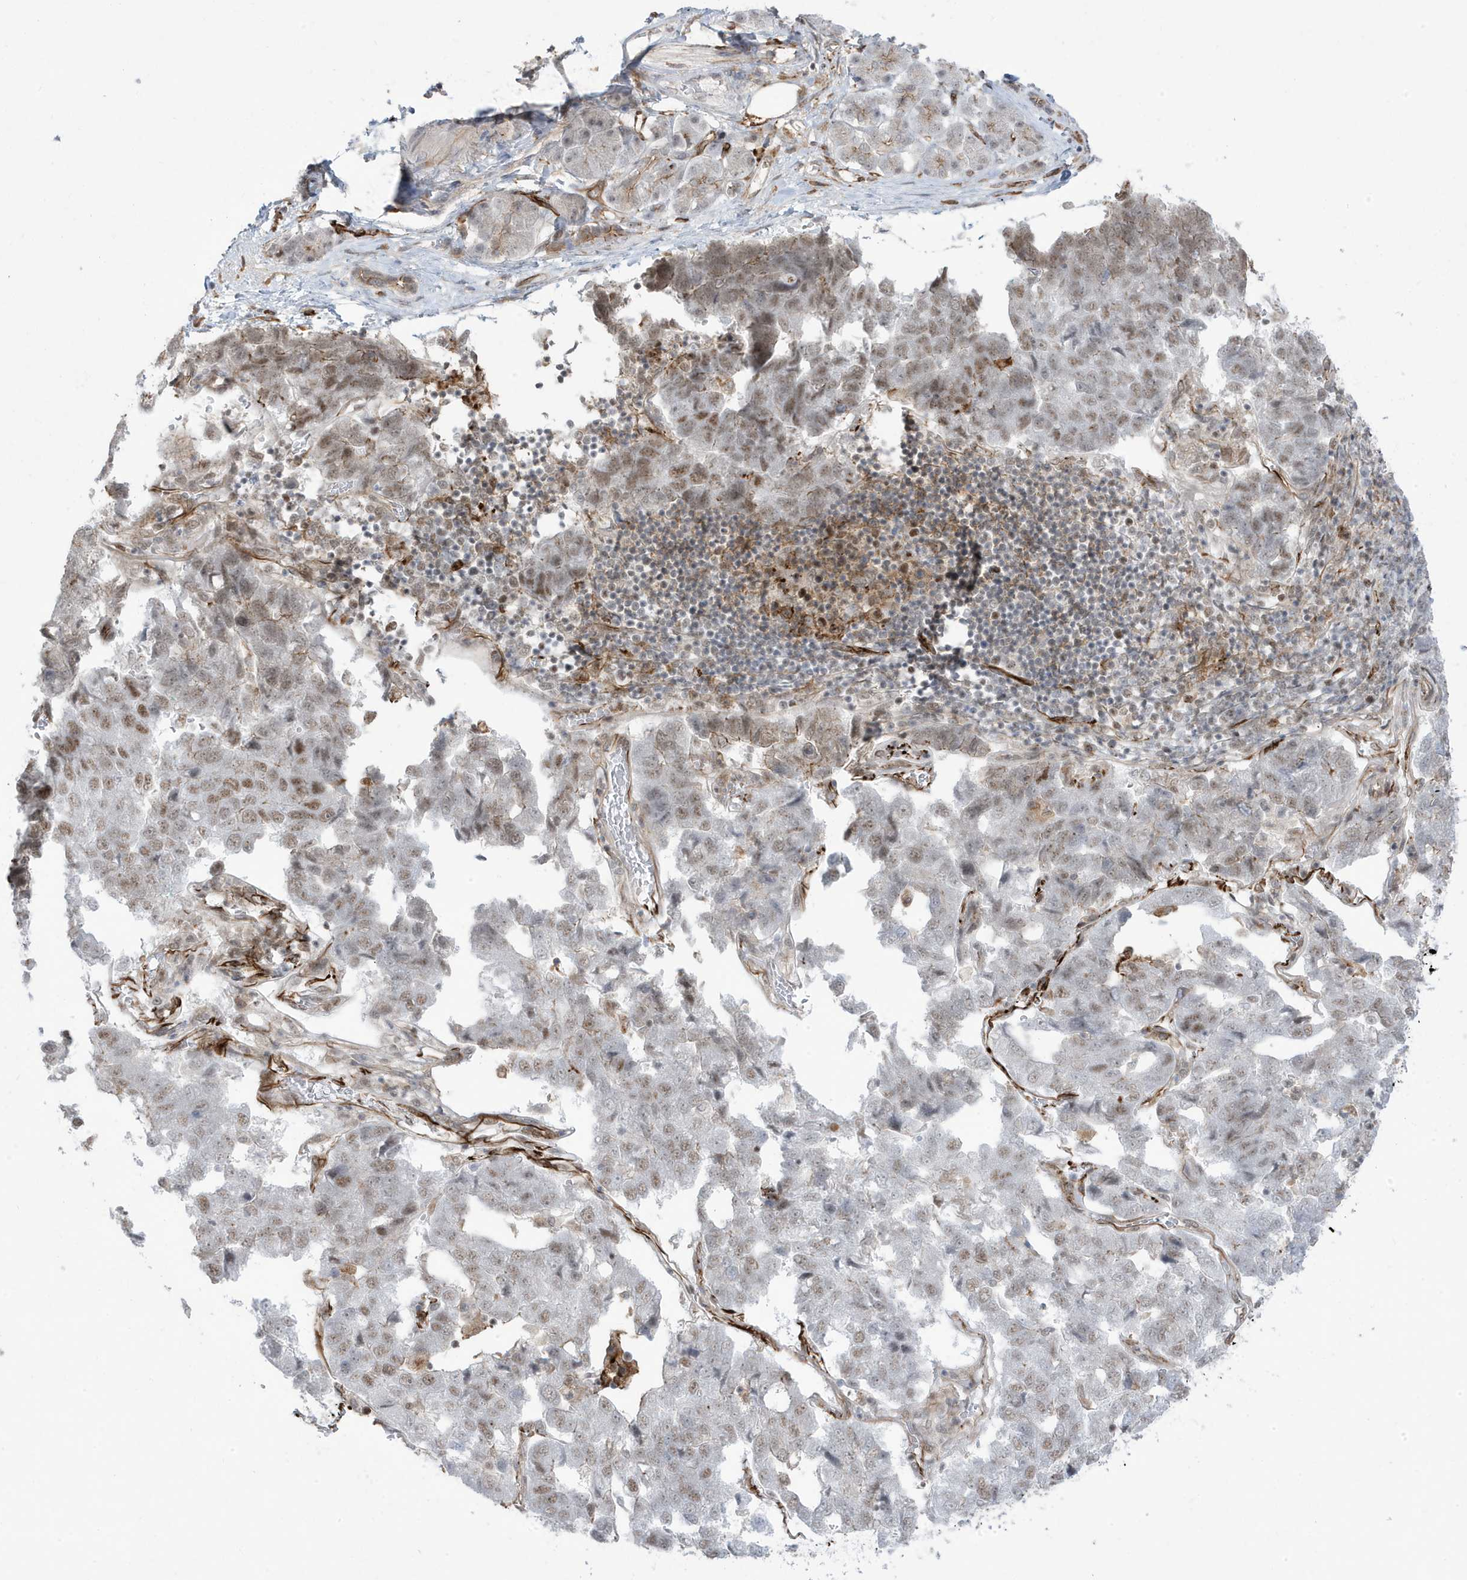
{"staining": {"intensity": "weak", "quantity": ">75%", "location": "nuclear"}, "tissue": "pancreatic cancer", "cell_type": "Tumor cells", "image_type": "cancer", "snomed": [{"axis": "morphology", "description": "Adenocarcinoma, NOS"}, {"axis": "topography", "description": "Pancreas"}], "caption": "Tumor cells exhibit low levels of weak nuclear expression in approximately >75% of cells in human pancreatic cancer. (Brightfield microscopy of DAB IHC at high magnification).", "gene": "ADAMTSL3", "patient": {"sex": "female", "age": 61}}